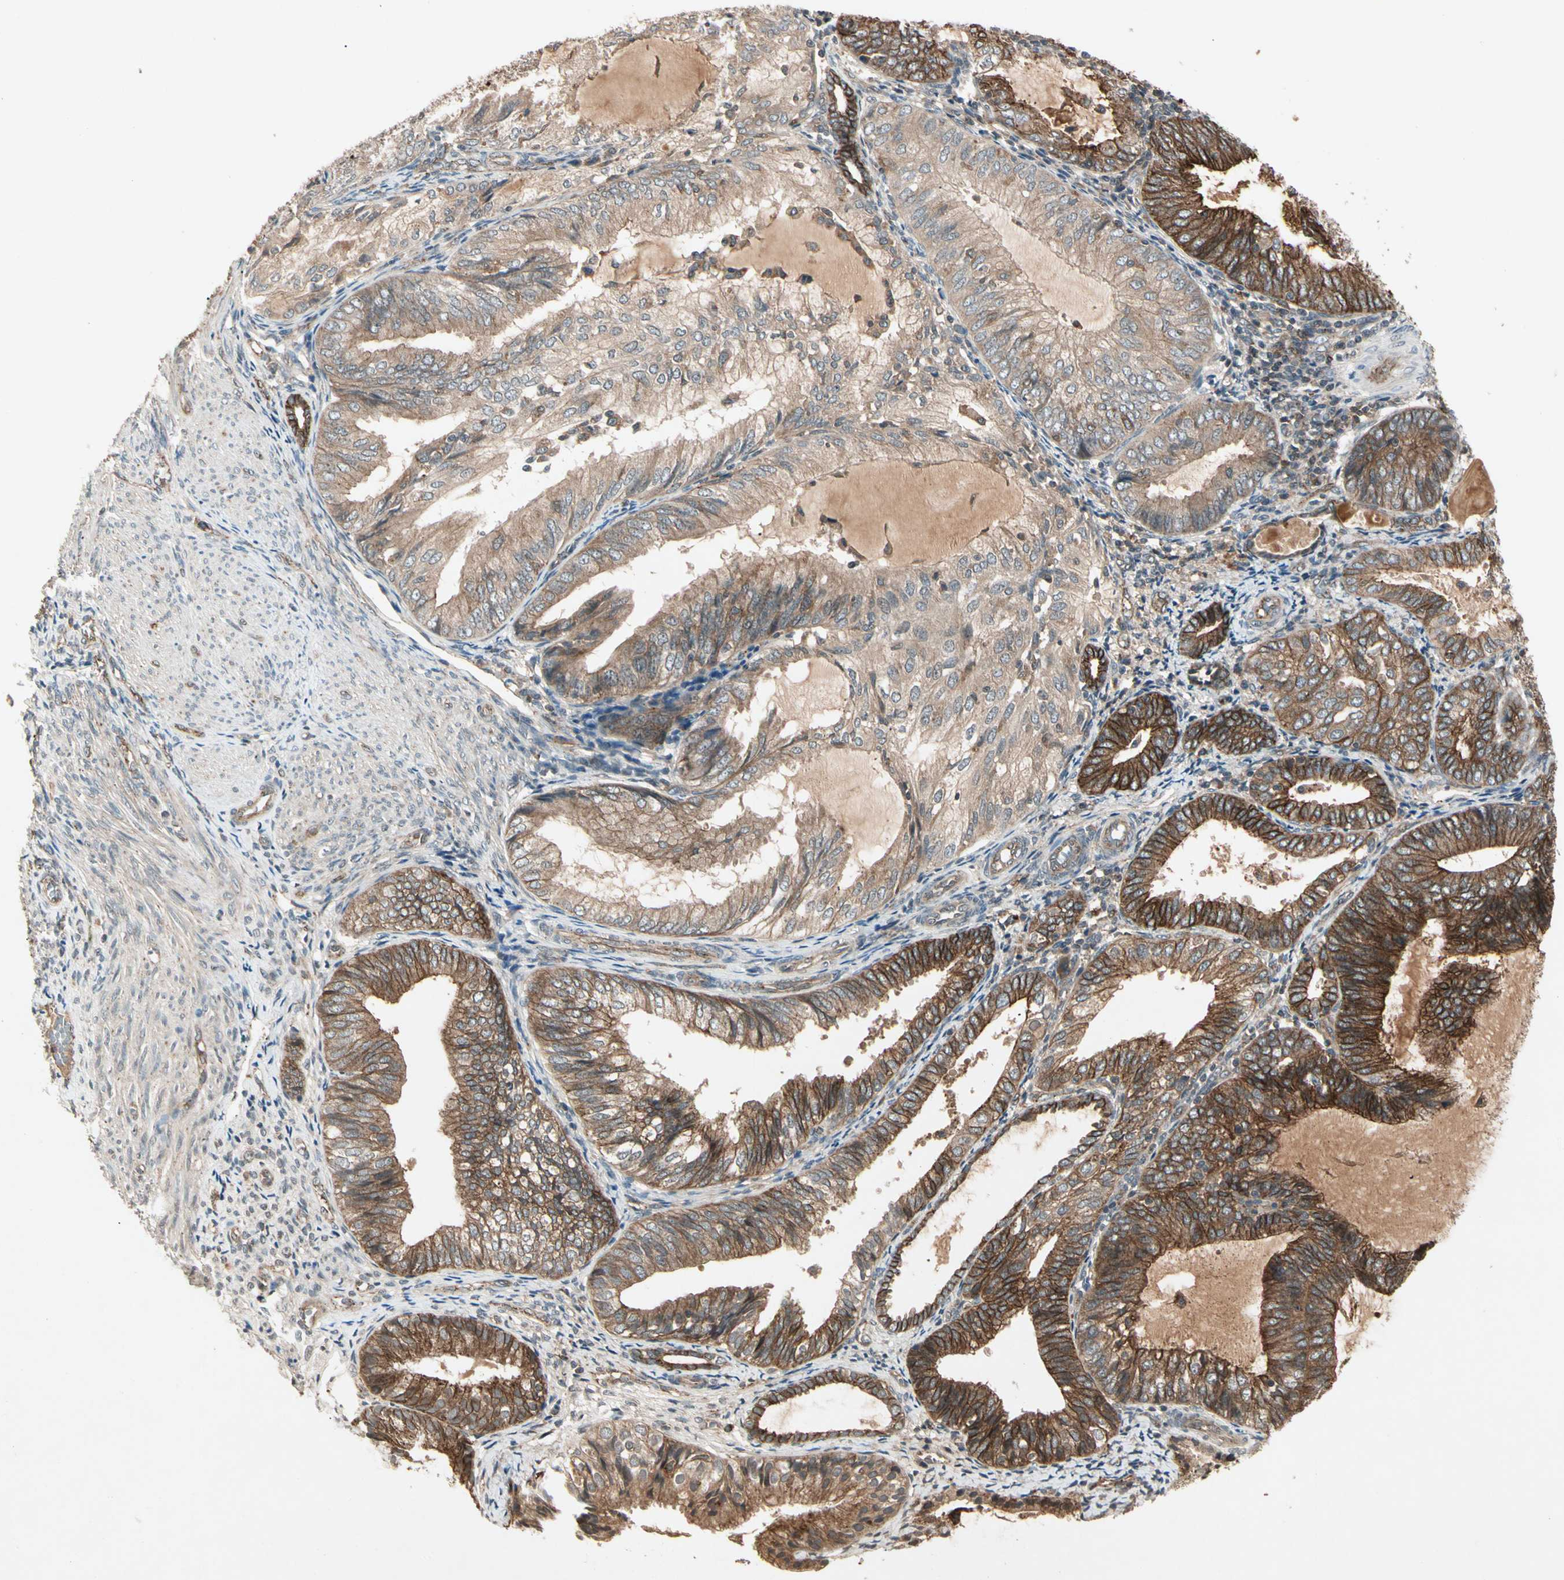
{"staining": {"intensity": "strong", "quantity": ">75%", "location": "cytoplasmic/membranous"}, "tissue": "endometrial cancer", "cell_type": "Tumor cells", "image_type": "cancer", "snomed": [{"axis": "morphology", "description": "Adenocarcinoma, NOS"}, {"axis": "topography", "description": "Endometrium"}], "caption": "A histopathology image of human endometrial cancer stained for a protein reveals strong cytoplasmic/membranous brown staining in tumor cells.", "gene": "FLOT1", "patient": {"sex": "female", "age": 81}}